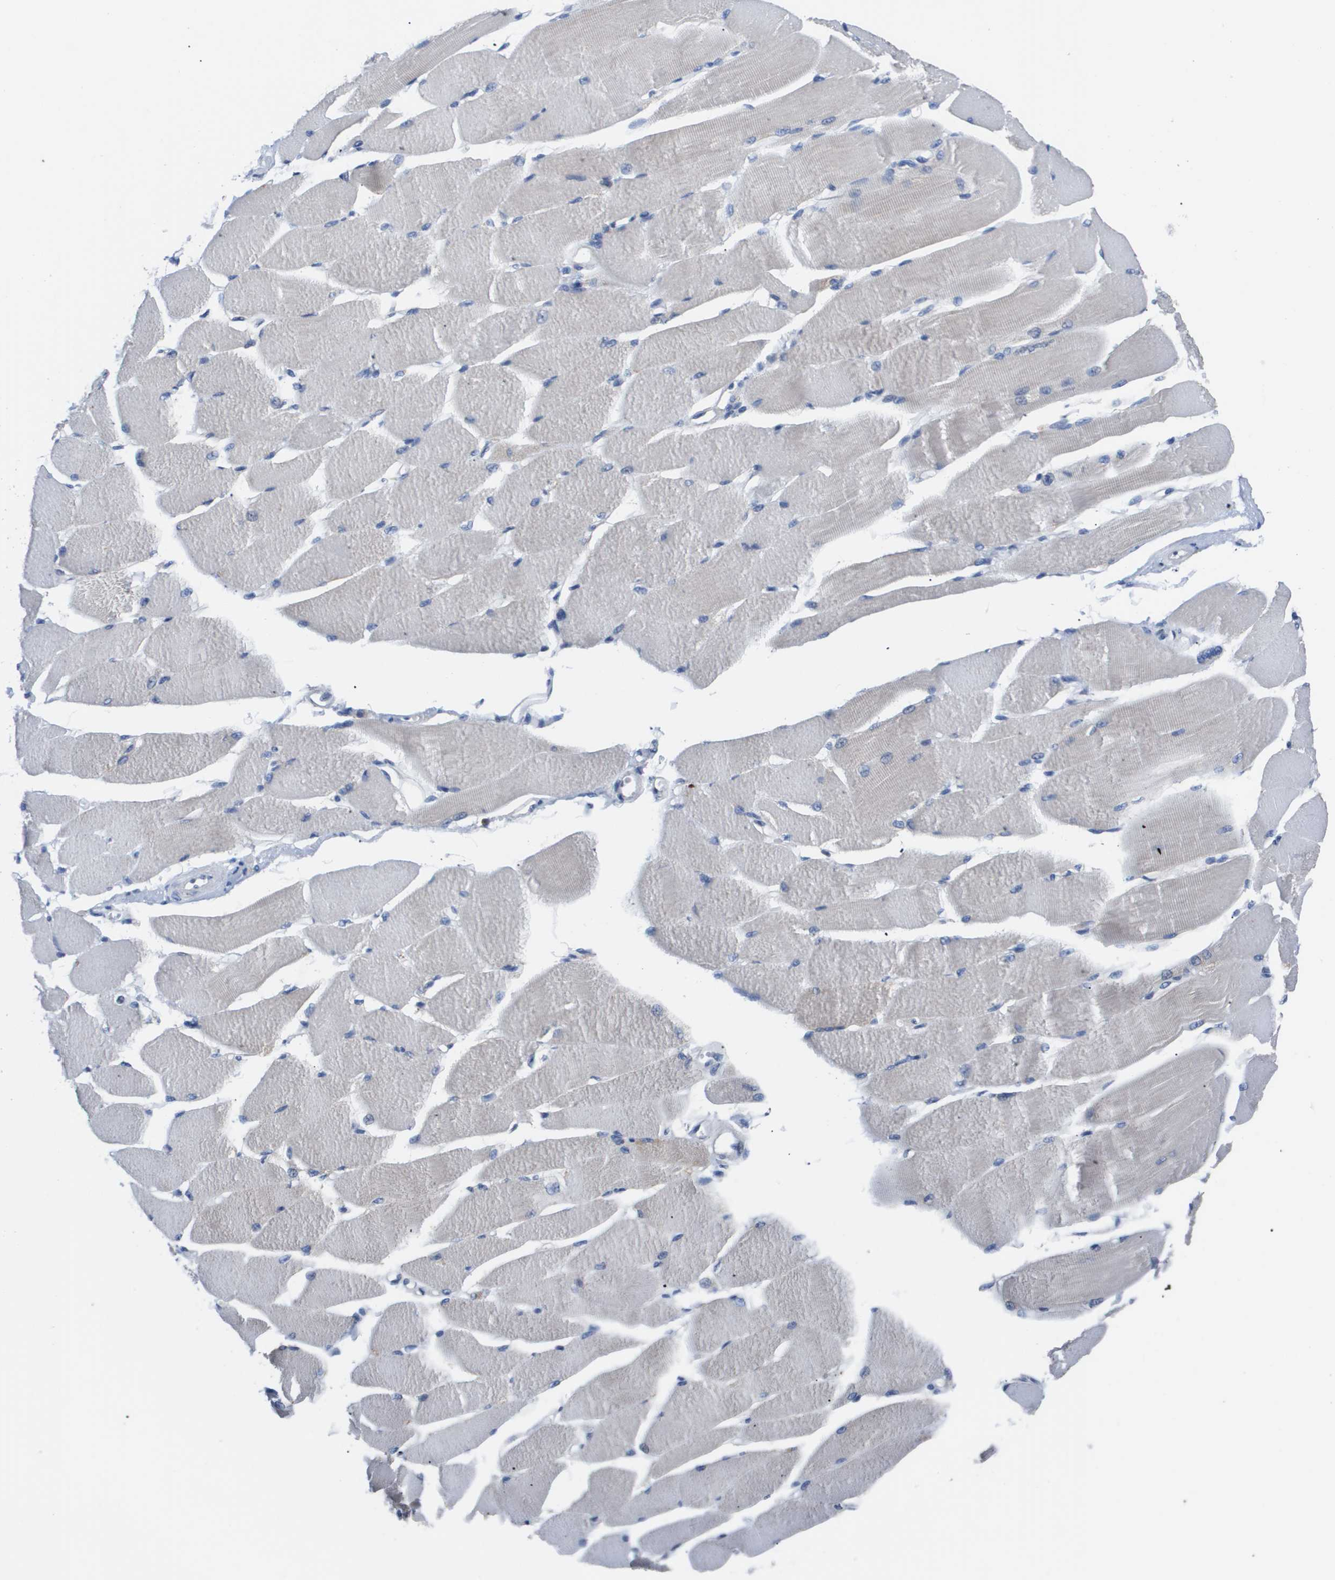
{"staining": {"intensity": "negative", "quantity": "none", "location": "none"}, "tissue": "skeletal muscle", "cell_type": "Myocytes", "image_type": "normal", "snomed": [{"axis": "morphology", "description": "Normal tissue, NOS"}, {"axis": "topography", "description": "Skeletal muscle"}, {"axis": "topography", "description": "Peripheral nerve tissue"}], "caption": "A high-resolution image shows immunohistochemistry staining of unremarkable skeletal muscle, which exhibits no significant positivity in myocytes.", "gene": "SERPINA6", "patient": {"sex": "female", "age": 84}}